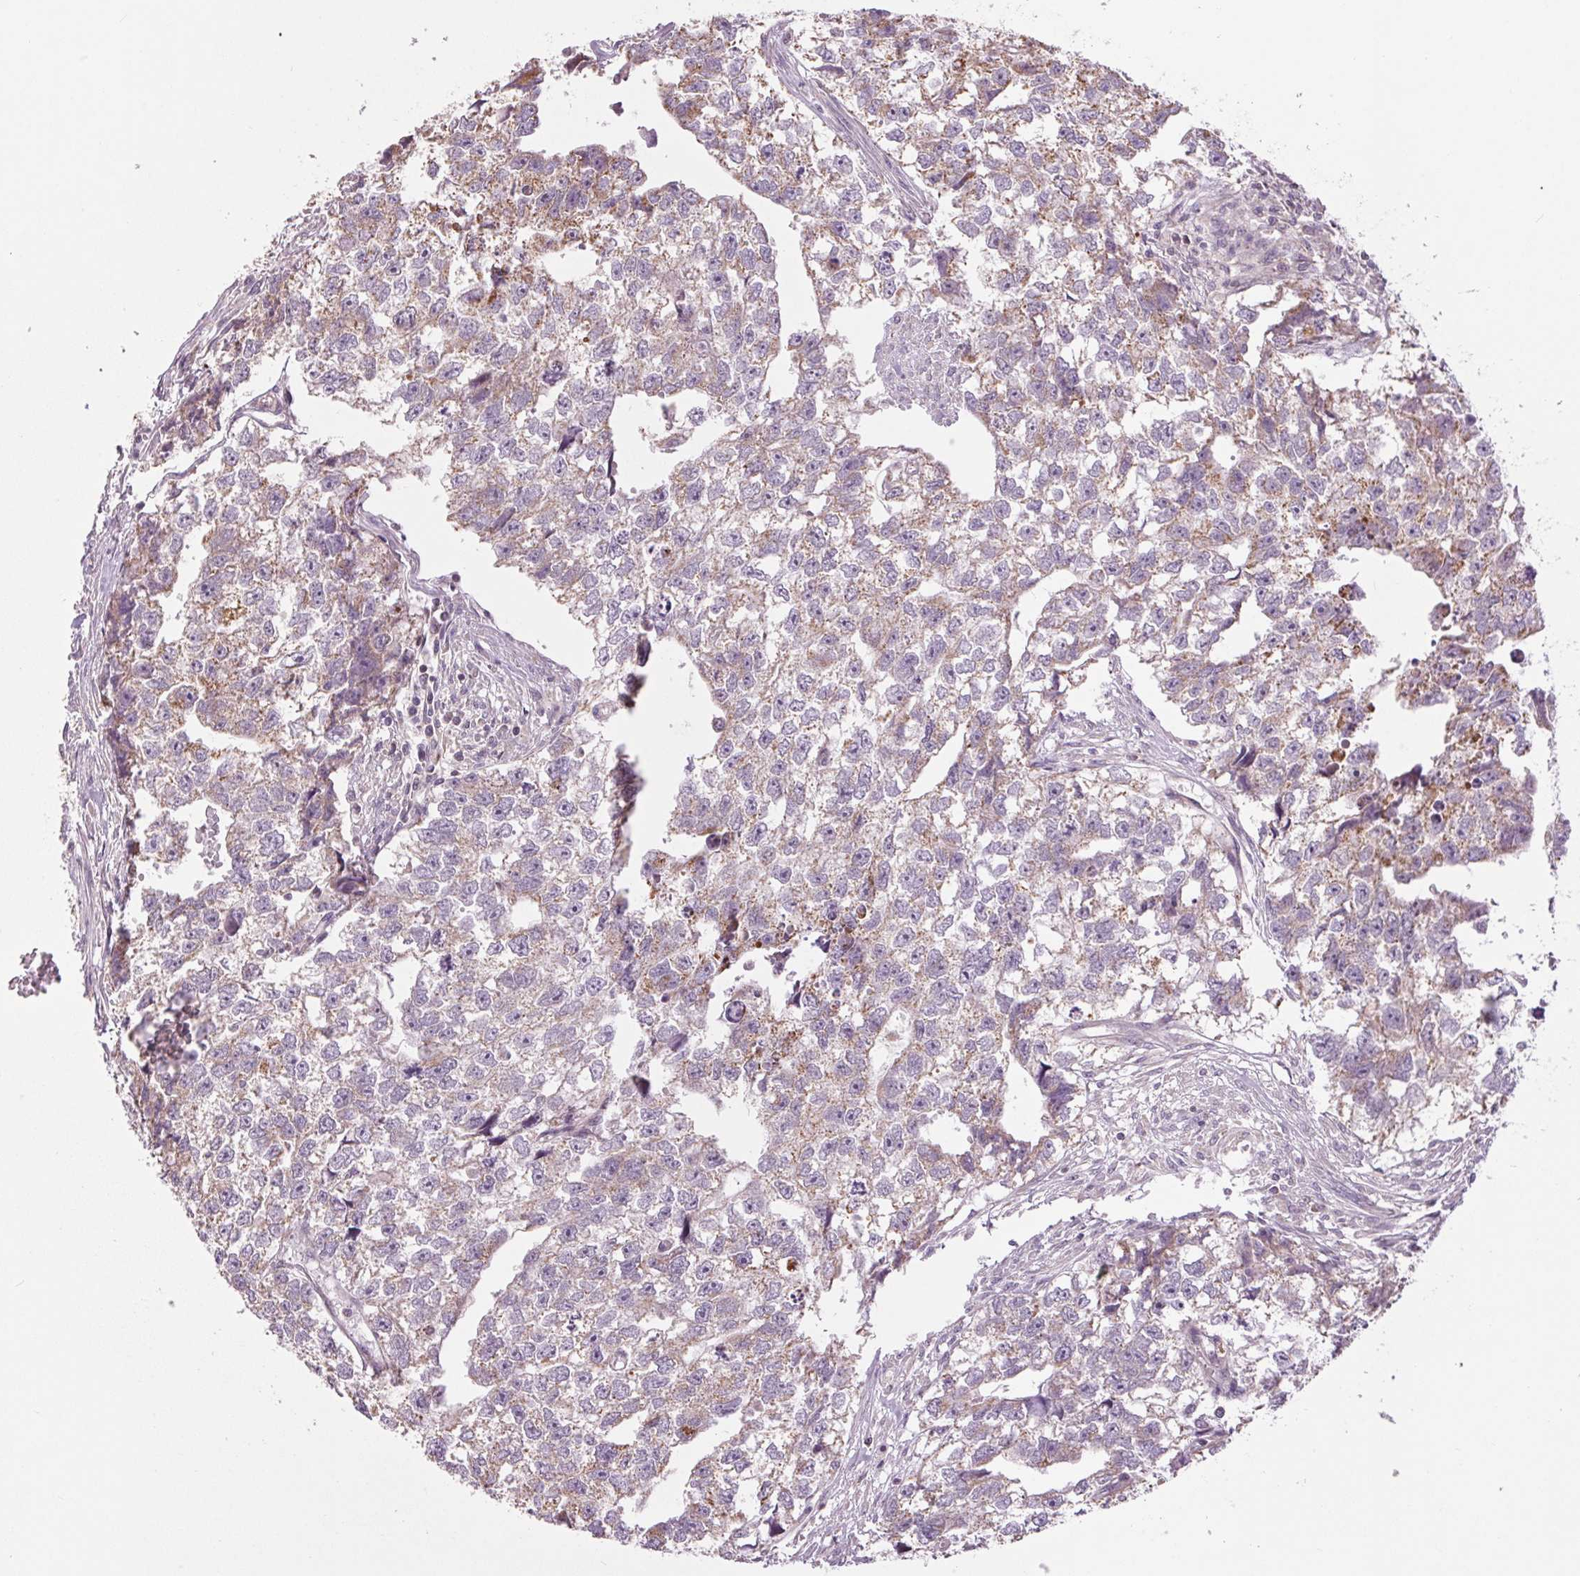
{"staining": {"intensity": "weak", "quantity": "25%-75%", "location": "cytoplasmic/membranous"}, "tissue": "testis cancer", "cell_type": "Tumor cells", "image_type": "cancer", "snomed": [{"axis": "morphology", "description": "Carcinoma, Embryonal, NOS"}, {"axis": "morphology", "description": "Teratoma, malignant, NOS"}, {"axis": "topography", "description": "Testis"}], "caption": "Protein expression analysis of human testis embryonal carcinoma reveals weak cytoplasmic/membranous positivity in about 25%-75% of tumor cells. The protein is stained brown, and the nuclei are stained in blue (DAB (3,3'-diaminobenzidine) IHC with brightfield microscopy, high magnification).", "gene": "MAP3K5", "patient": {"sex": "male", "age": 44}}